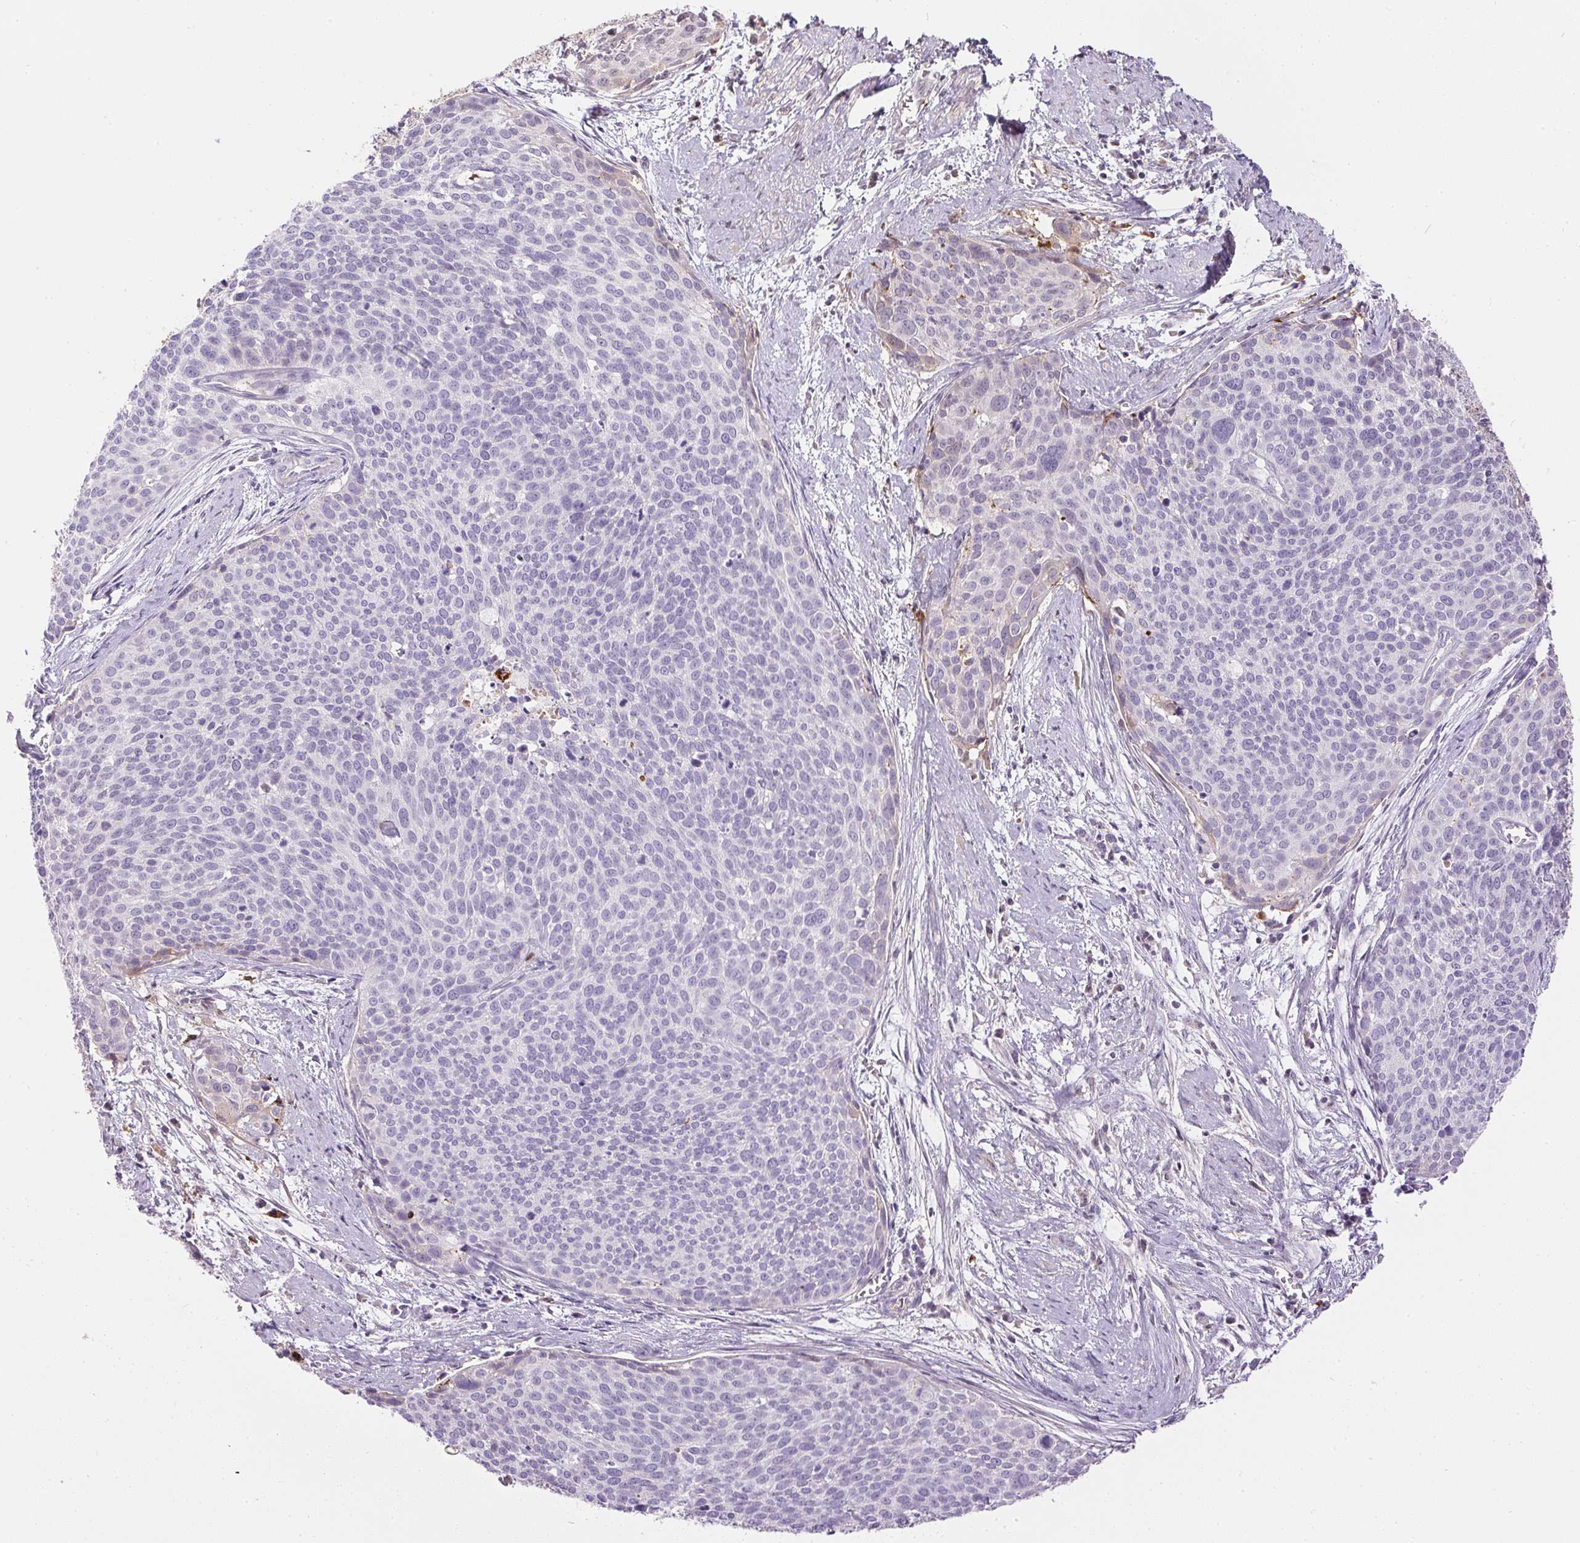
{"staining": {"intensity": "negative", "quantity": "none", "location": "none"}, "tissue": "cervical cancer", "cell_type": "Tumor cells", "image_type": "cancer", "snomed": [{"axis": "morphology", "description": "Squamous cell carcinoma, NOS"}, {"axis": "topography", "description": "Cervix"}], "caption": "Protein analysis of cervical cancer (squamous cell carcinoma) exhibits no significant expression in tumor cells.", "gene": "ORM1", "patient": {"sex": "female", "age": 39}}